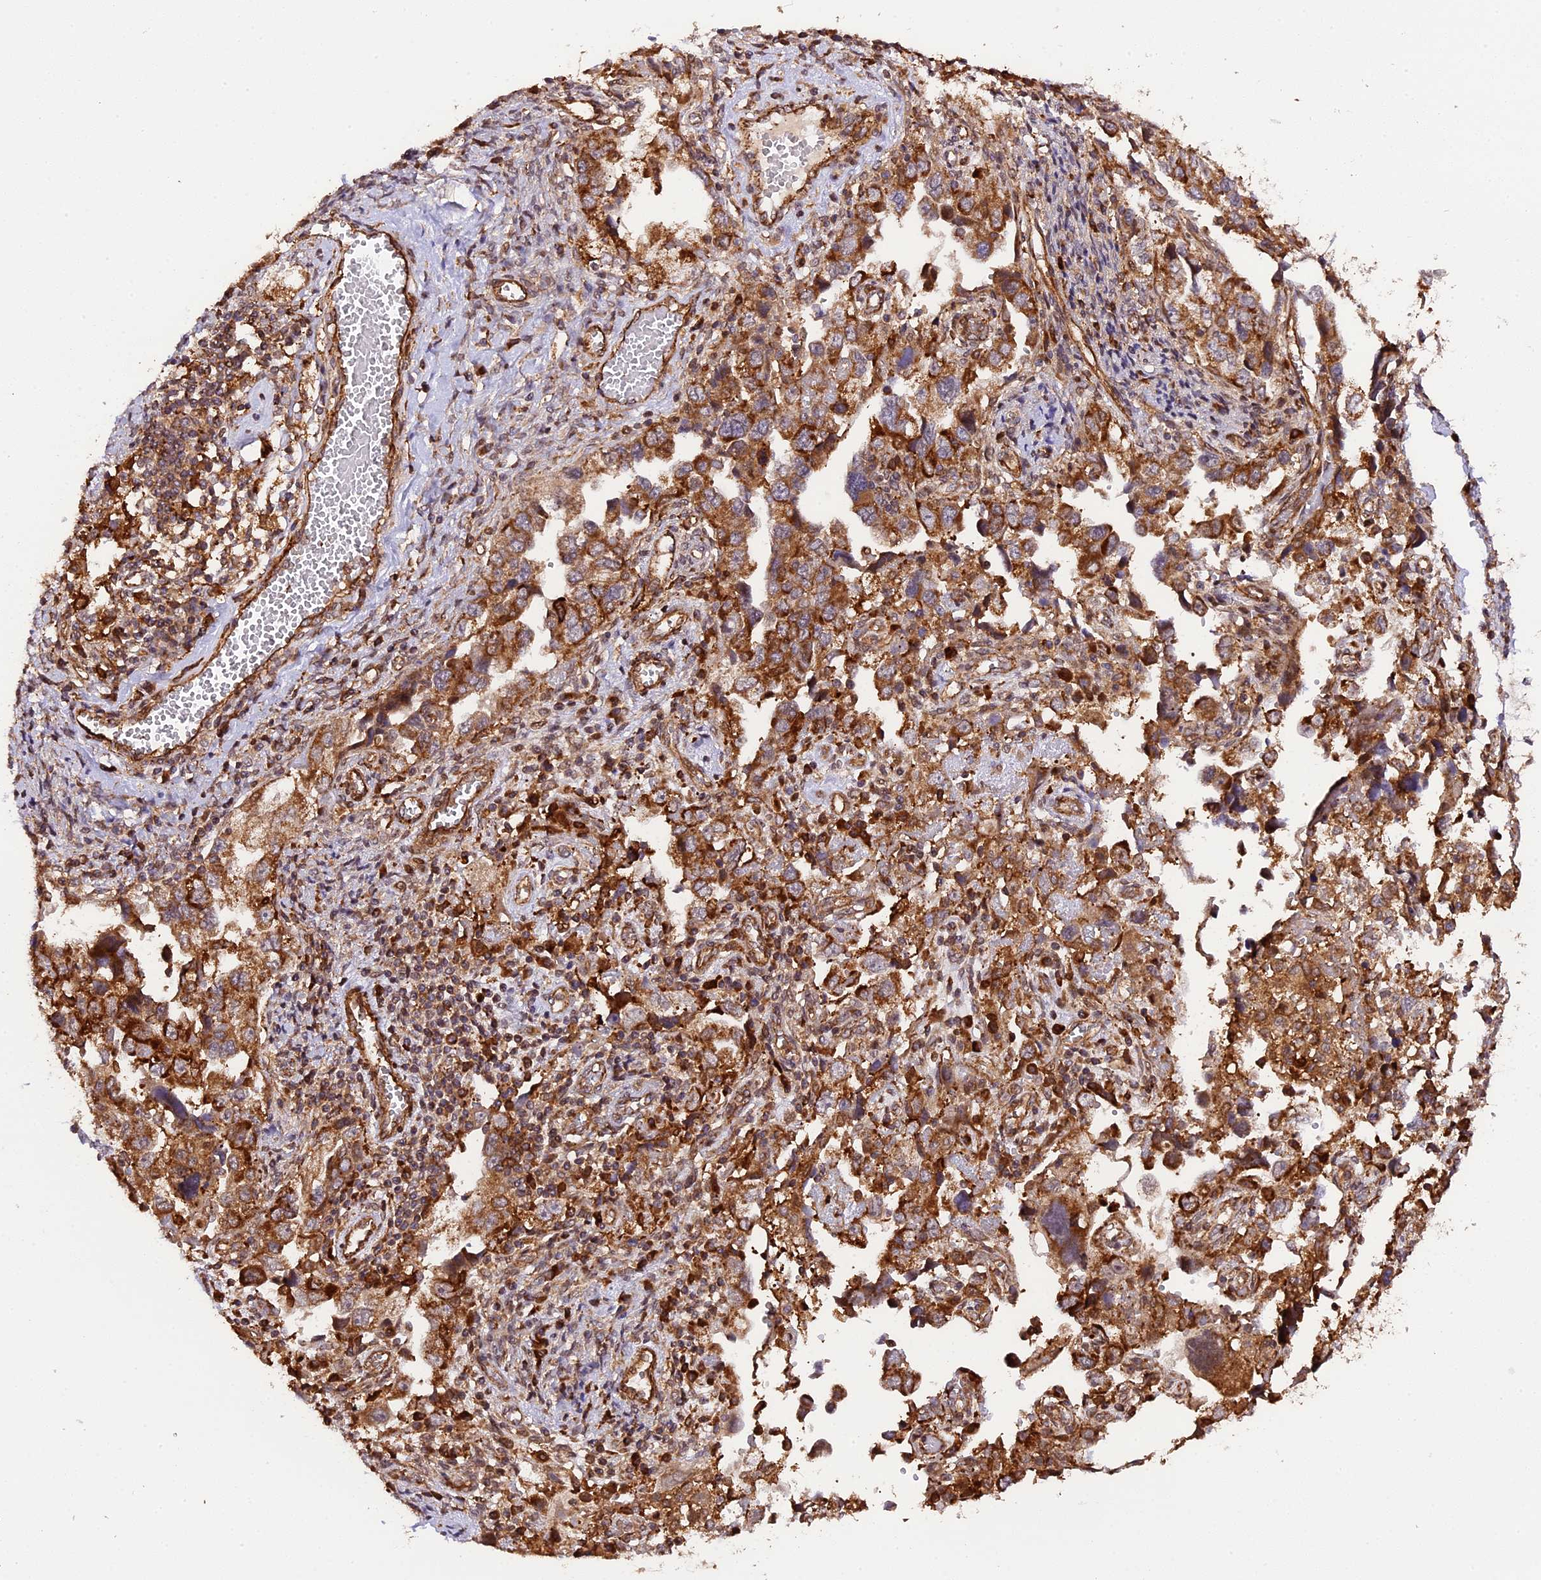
{"staining": {"intensity": "moderate", "quantity": ">75%", "location": "cytoplasmic/membranous"}, "tissue": "ovarian cancer", "cell_type": "Tumor cells", "image_type": "cancer", "snomed": [{"axis": "morphology", "description": "Carcinoma, NOS"}, {"axis": "morphology", "description": "Cystadenocarcinoma, serous, NOS"}, {"axis": "topography", "description": "Ovary"}], "caption": "IHC micrograph of human ovarian cancer (serous cystadenocarcinoma) stained for a protein (brown), which shows medium levels of moderate cytoplasmic/membranous staining in approximately >75% of tumor cells.", "gene": "HERPUD1", "patient": {"sex": "female", "age": 69}}